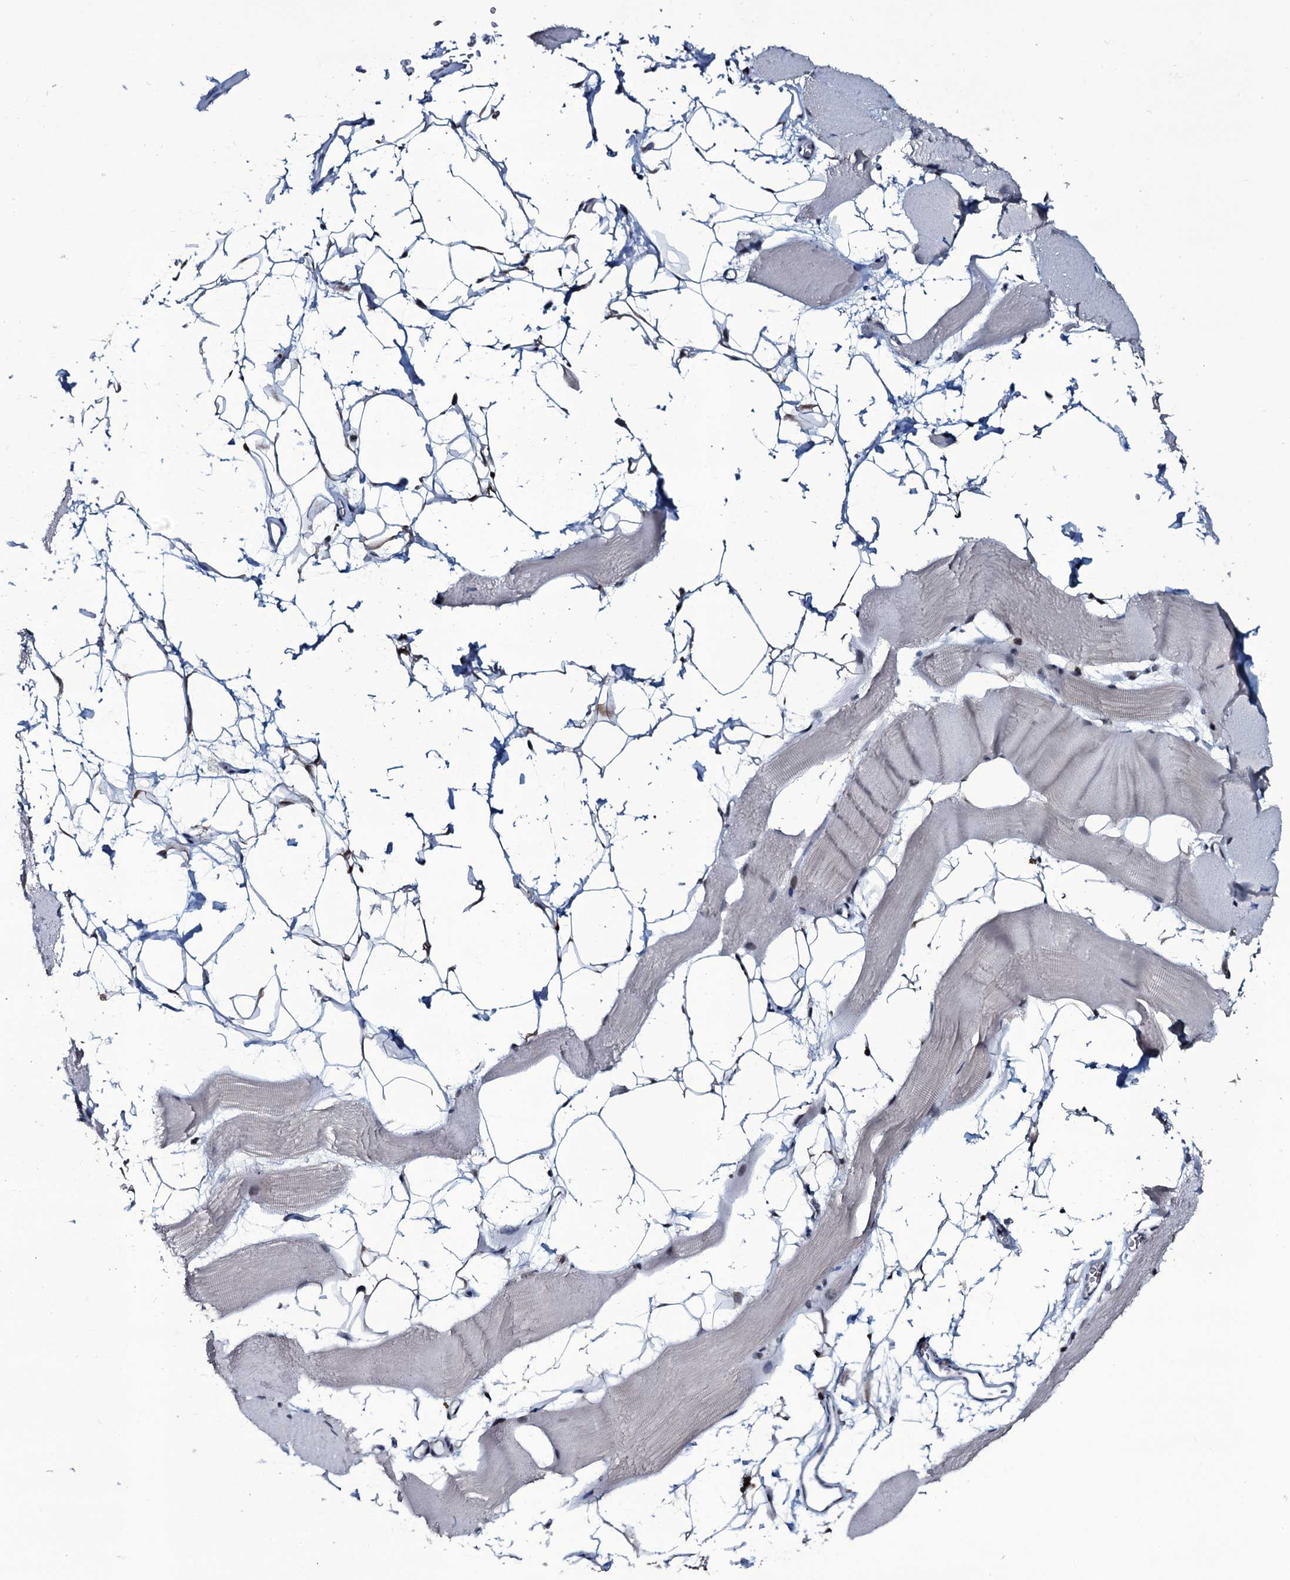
{"staining": {"intensity": "weak", "quantity": "<25%", "location": "nuclear"}, "tissue": "skeletal muscle", "cell_type": "Myocytes", "image_type": "normal", "snomed": [{"axis": "morphology", "description": "Normal tissue, NOS"}, {"axis": "topography", "description": "Skeletal muscle"}, {"axis": "topography", "description": "Parathyroid gland"}], "caption": "The immunohistochemistry (IHC) photomicrograph has no significant positivity in myocytes of skeletal muscle.", "gene": "ZMIZ2", "patient": {"sex": "female", "age": 37}}